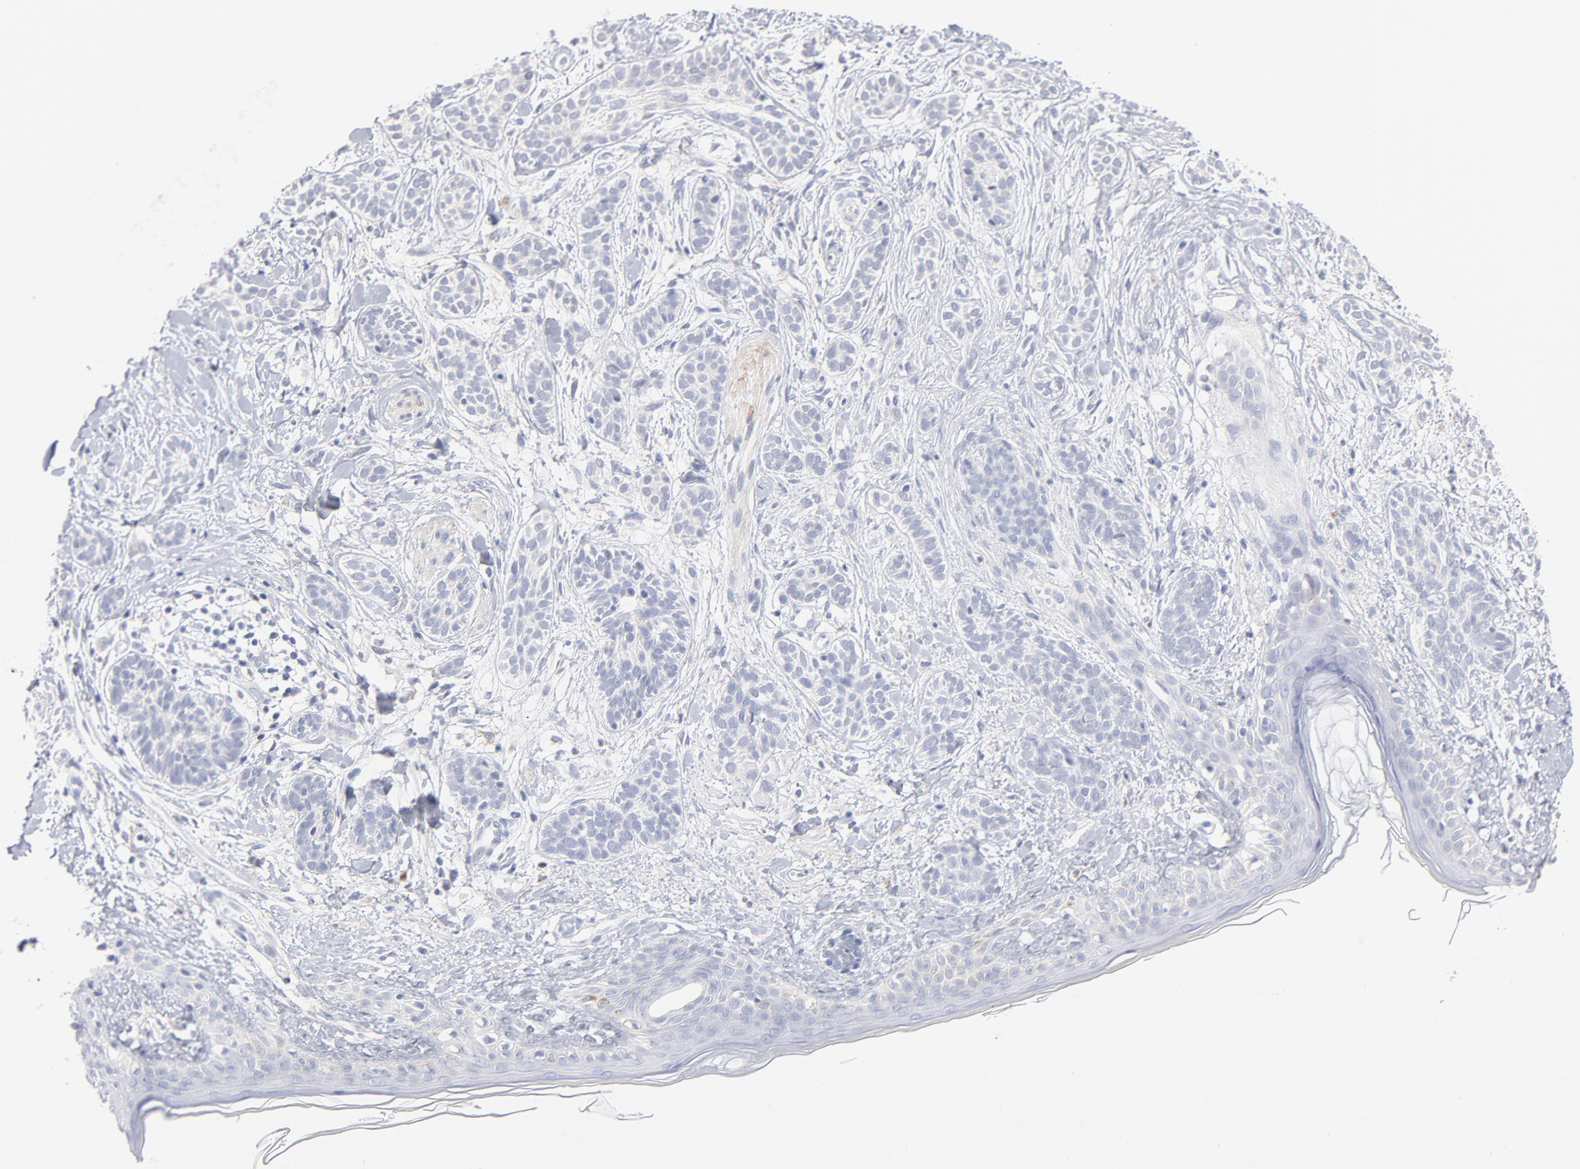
{"staining": {"intensity": "negative", "quantity": "none", "location": "none"}, "tissue": "skin cancer", "cell_type": "Tumor cells", "image_type": "cancer", "snomed": [{"axis": "morphology", "description": "Normal tissue, NOS"}, {"axis": "morphology", "description": "Basal cell carcinoma"}, {"axis": "topography", "description": "Skin"}], "caption": "An immunohistochemistry image of skin cancer is shown. There is no staining in tumor cells of skin cancer.", "gene": "MID1", "patient": {"sex": "male", "age": 63}}